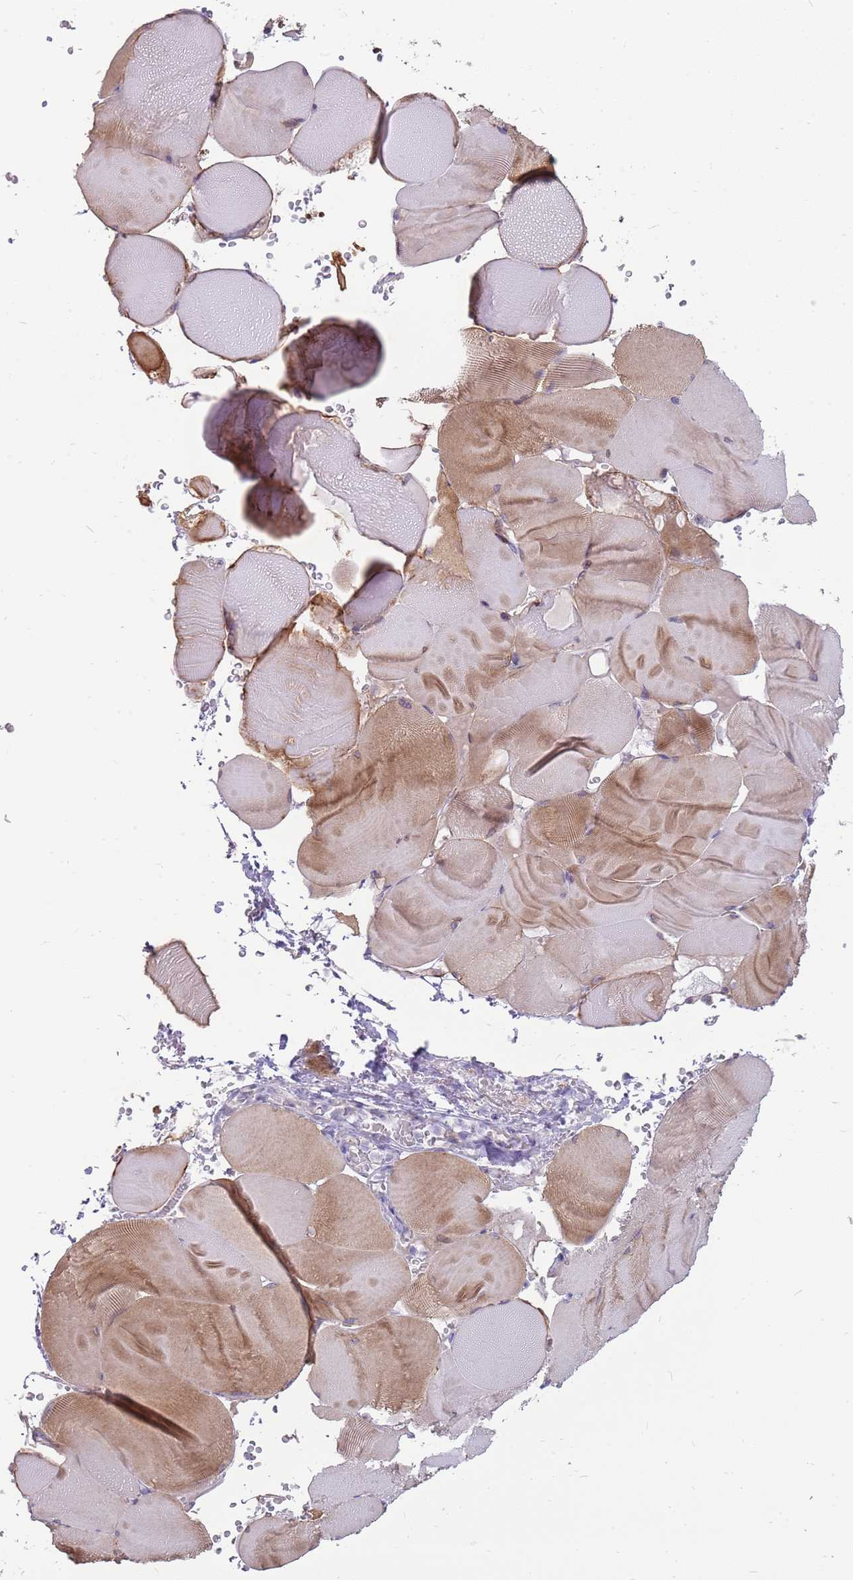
{"staining": {"intensity": "moderate", "quantity": "<25%", "location": "cytoplasmic/membranous"}, "tissue": "skeletal muscle", "cell_type": "Myocytes", "image_type": "normal", "snomed": [{"axis": "morphology", "description": "Normal tissue, NOS"}, {"axis": "topography", "description": "Skeletal muscle"}], "caption": "An immunohistochemistry (IHC) micrograph of unremarkable tissue is shown. Protein staining in brown labels moderate cytoplasmic/membranous positivity in skeletal muscle within myocytes.", "gene": "DIPK1C", "patient": {"sex": "male", "age": 62}}